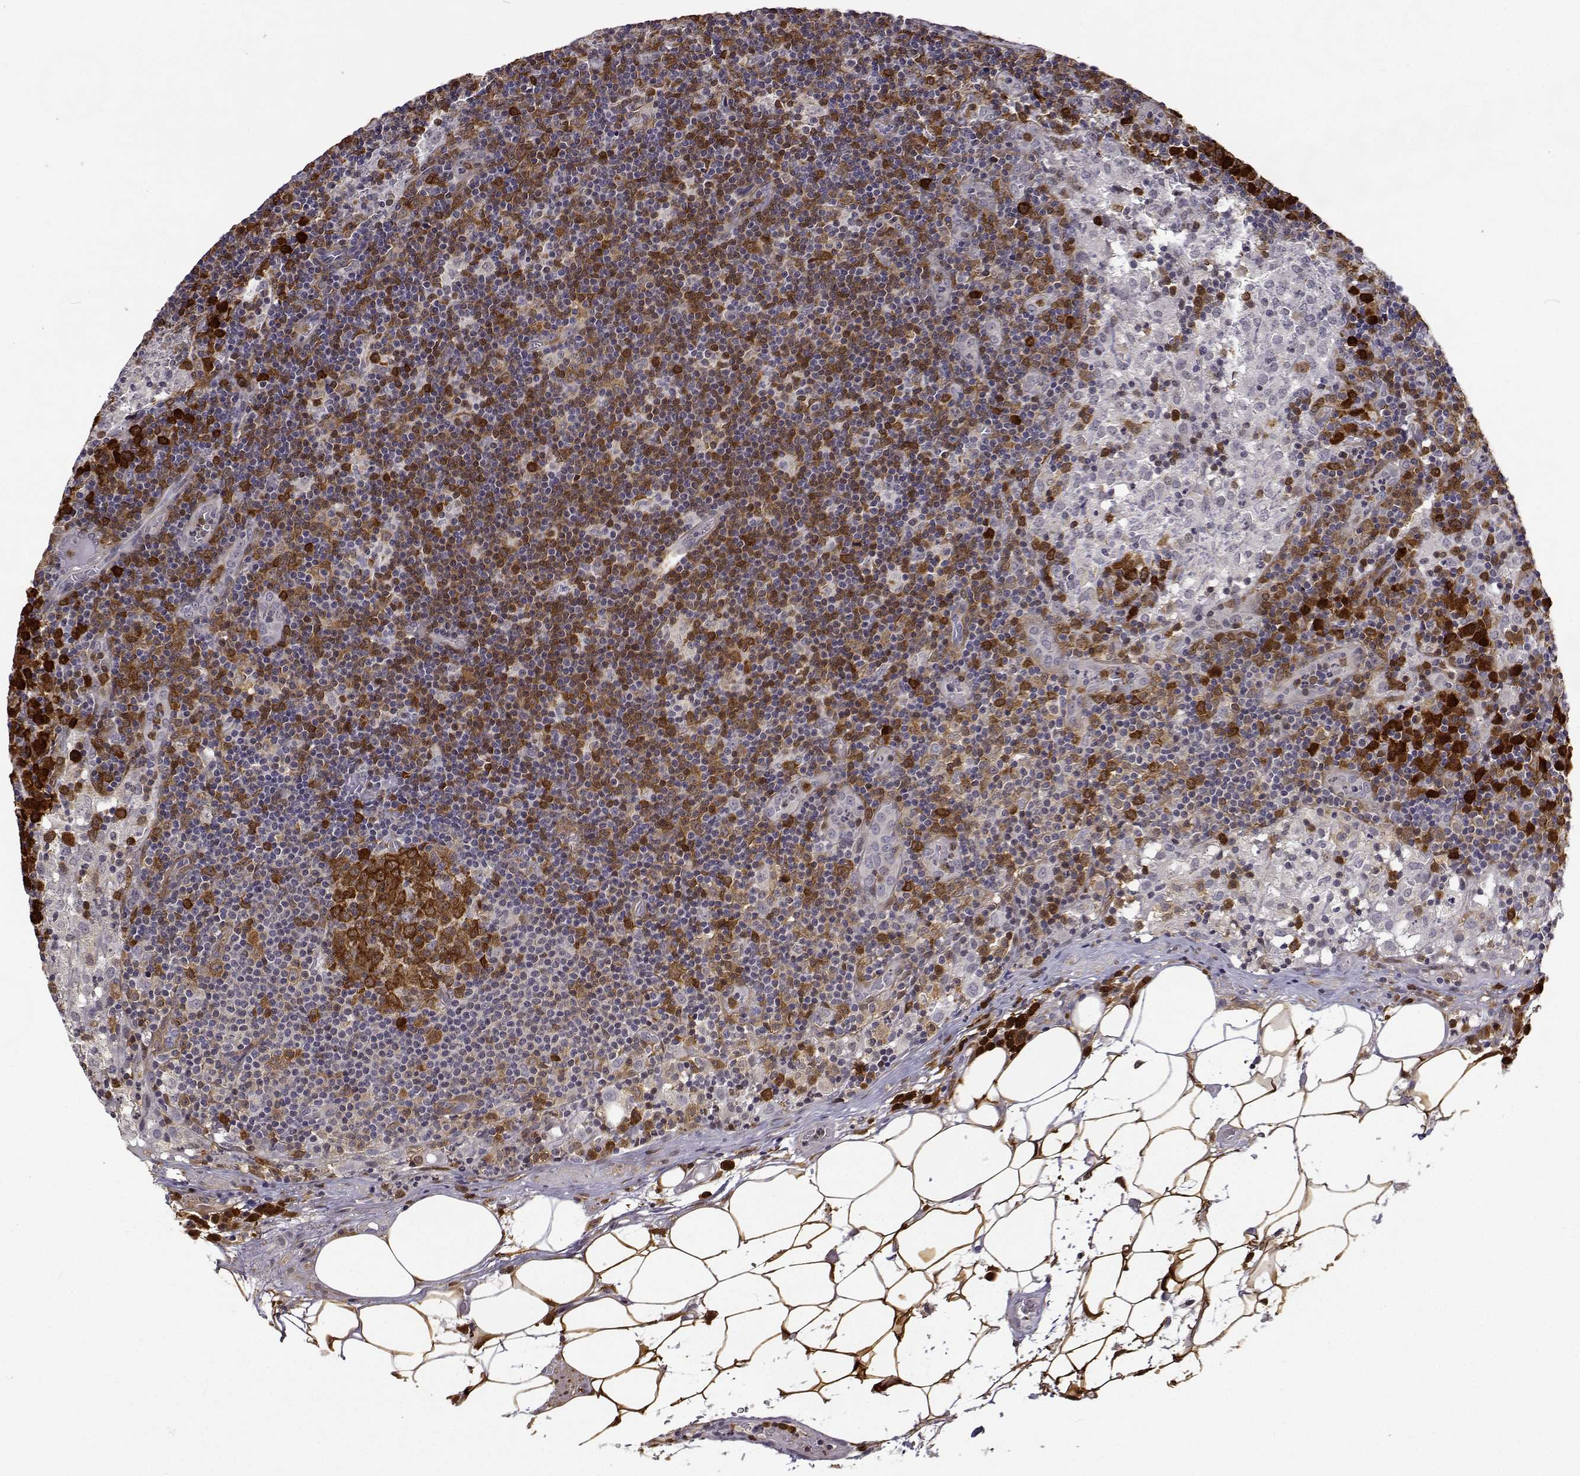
{"staining": {"intensity": "strong", "quantity": ">75%", "location": "cytoplasmic/membranous"}, "tissue": "lymph node", "cell_type": "Germinal center cells", "image_type": "normal", "snomed": [{"axis": "morphology", "description": "Normal tissue, NOS"}, {"axis": "topography", "description": "Lymph node"}], "caption": "Immunohistochemical staining of normal human lymph node reveals high levels of strong cytoplasmic/membranous staining in approximately >75% of germinal center cells.", "gene": "PHGDH", "patient": {"sex": "male", "age": 62}}